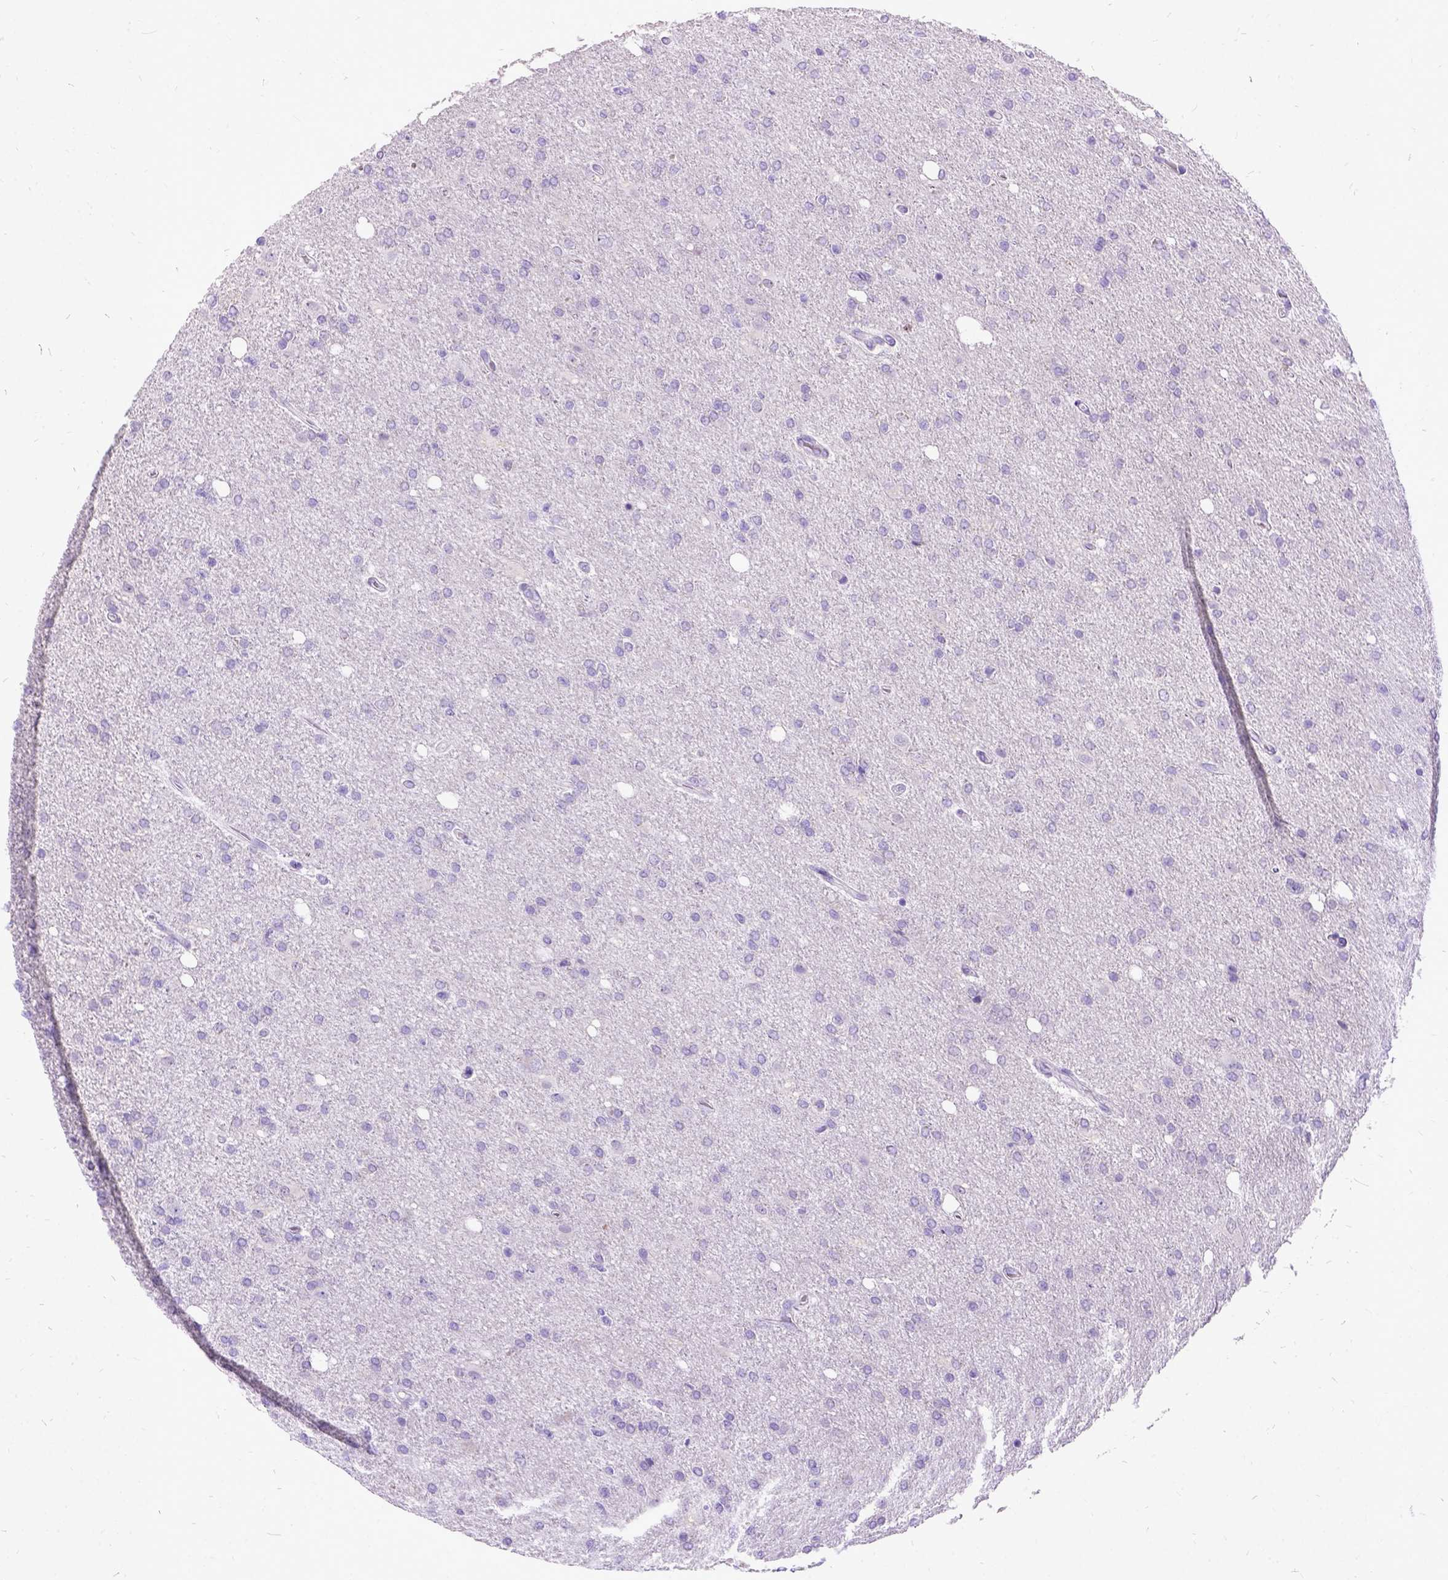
{"staining": {"intensity": "weak", "quantity": "<25%", "location": "cytoplasmic/membranous"}, "tissue": "glioma", "cell_type": "Tumor cells", "image_type": "cancer", "snomed": [{"axis": "morphology", "description": "Glioma, malignant, High grade"}, {"axis": "topography", "description": "Cerebral cortex"}], "caption": "Immunohistochemical staining of human glioma displays no significant positivity in tumor cells.", "gene": "NEUROD4", "patient": {"sex": "male", "age": 70}}